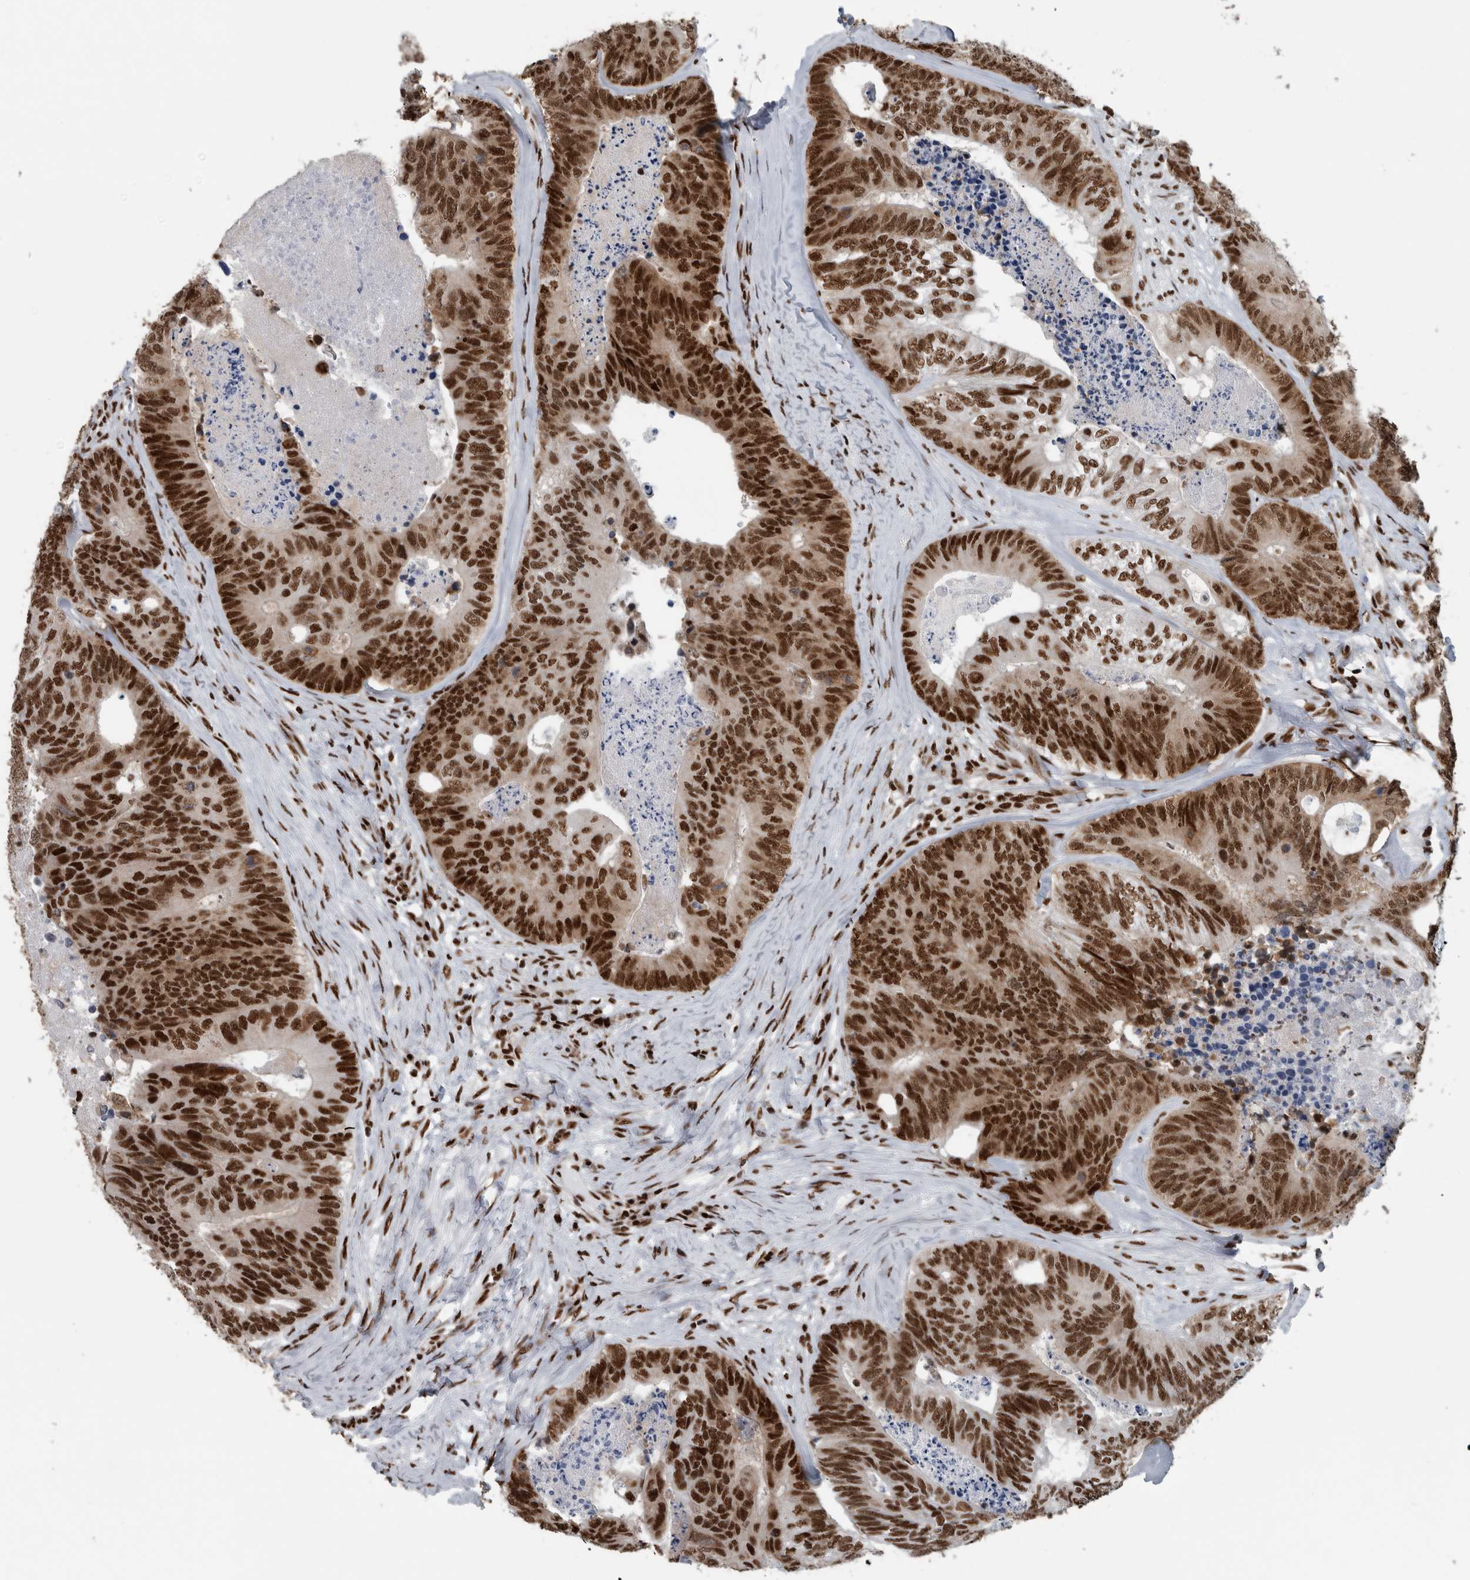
{"staining": {"intensity": "strong", "quantity": ">75%", "location": "nuclear"}, "tissue": "colorectal cancer", "cell_type": "Tumor cells", "image_type": "cancer", "snomed": [{"axis": "morphology", "description": "Adenocarcinoma, NOS"}, {"axis": "topography", "description": "Colon"}], "caption": "This histopathology image displays adenocarcinoma (colorectal) stained with immunohistochemistry (IHC) to label a protein in brown. The nuclear of tumor cells show strong positivity for the protein. Nuclei are counter-stained blue.", "gene": "DNMT3A", "patient": {"sex": "female", "age": 67}}